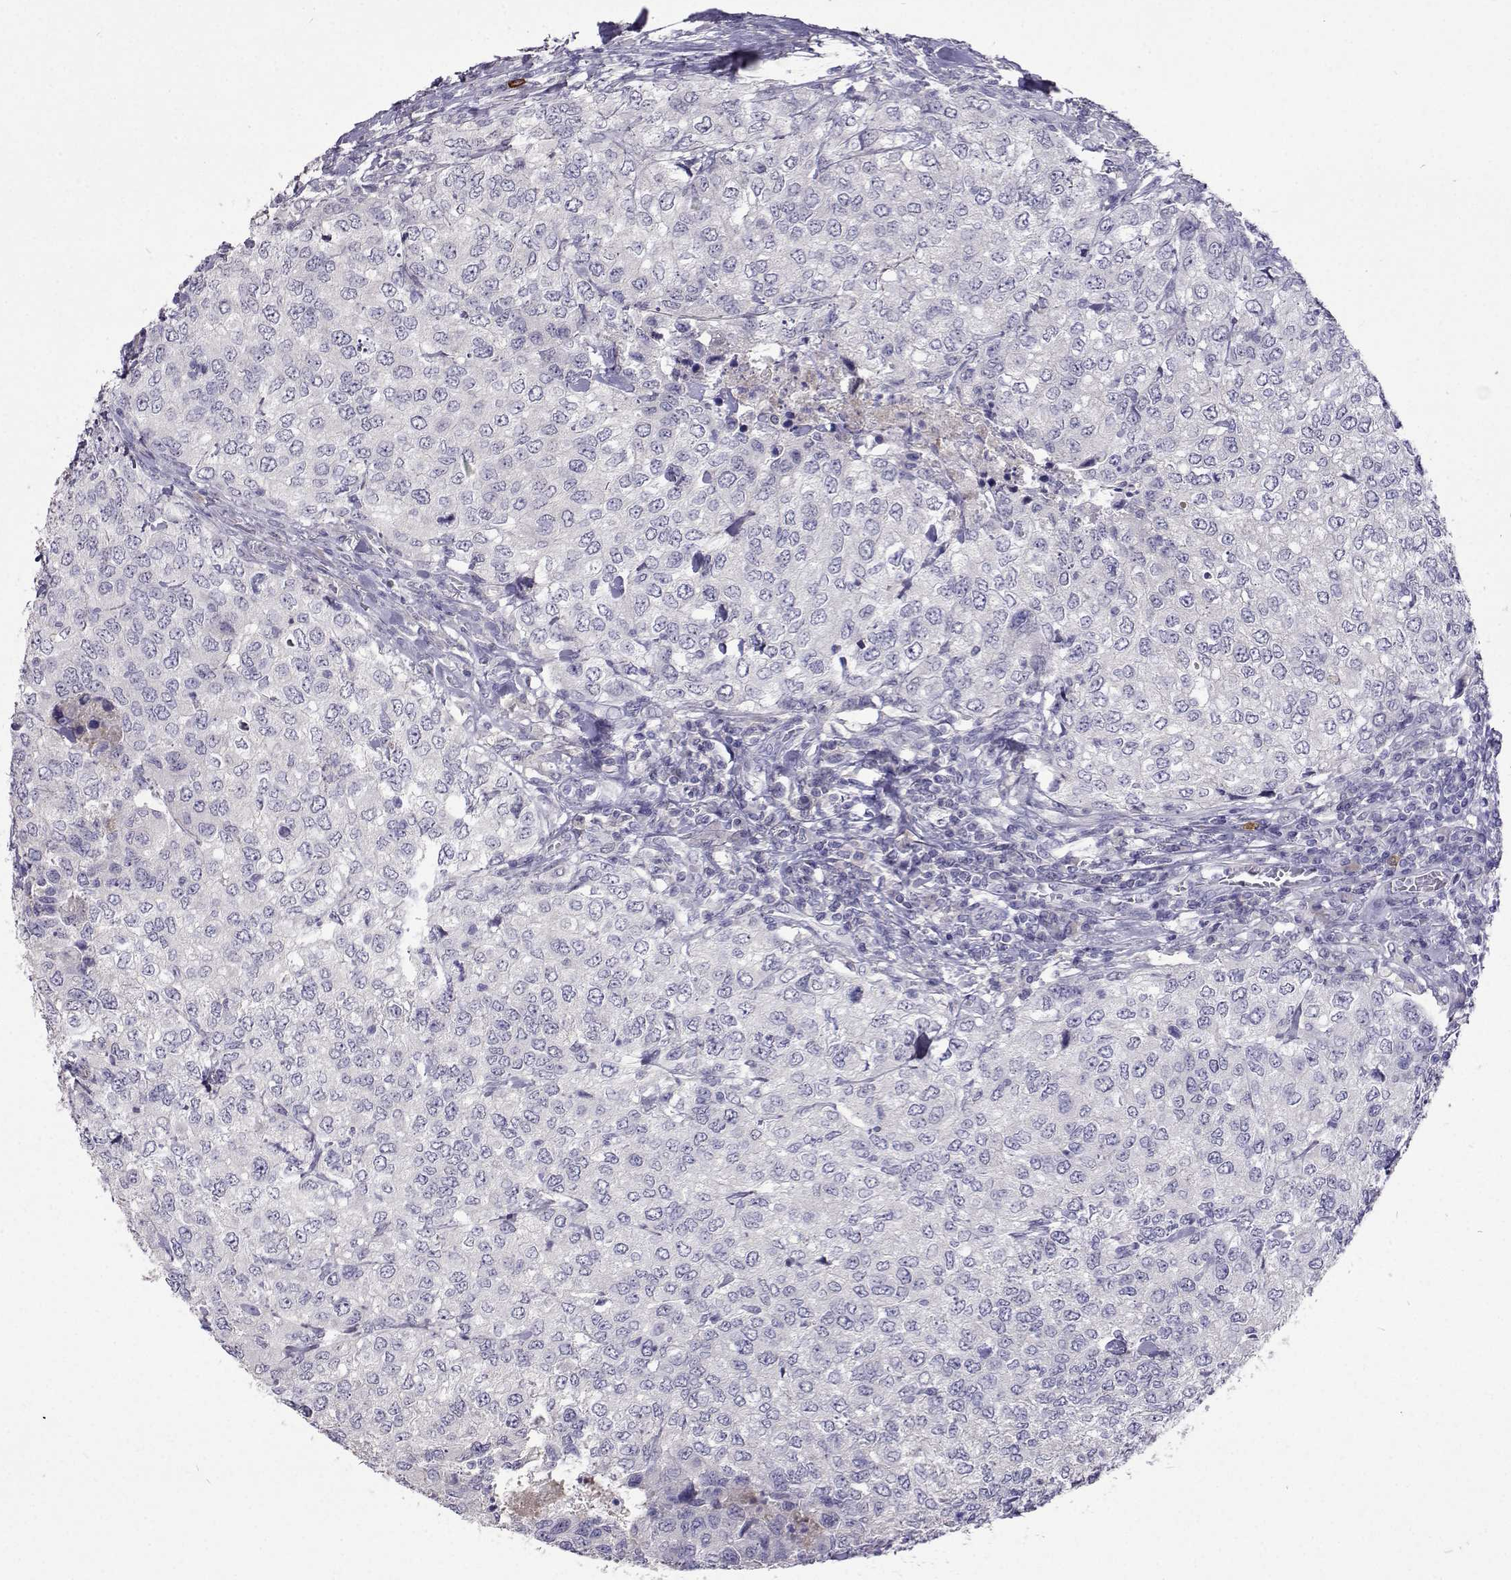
{"staining": {"intensity": "negative", "quantity": "none", "location": "none"}, "tissue": "urothelial cancer", "cell_type": "Tumor cells", "image_type": "cancer", "snomed": [{"axis": "morphology", "description": "Urothelial carcinoma, High grade"}, {"axis": "topography", "description": "Urinary bladder"}], "caption": "Tumor cells are negative for protein expression in human urothelial cancer.", "gene": "CFAP44", "patient": {"sex": "female", "age": 78}}